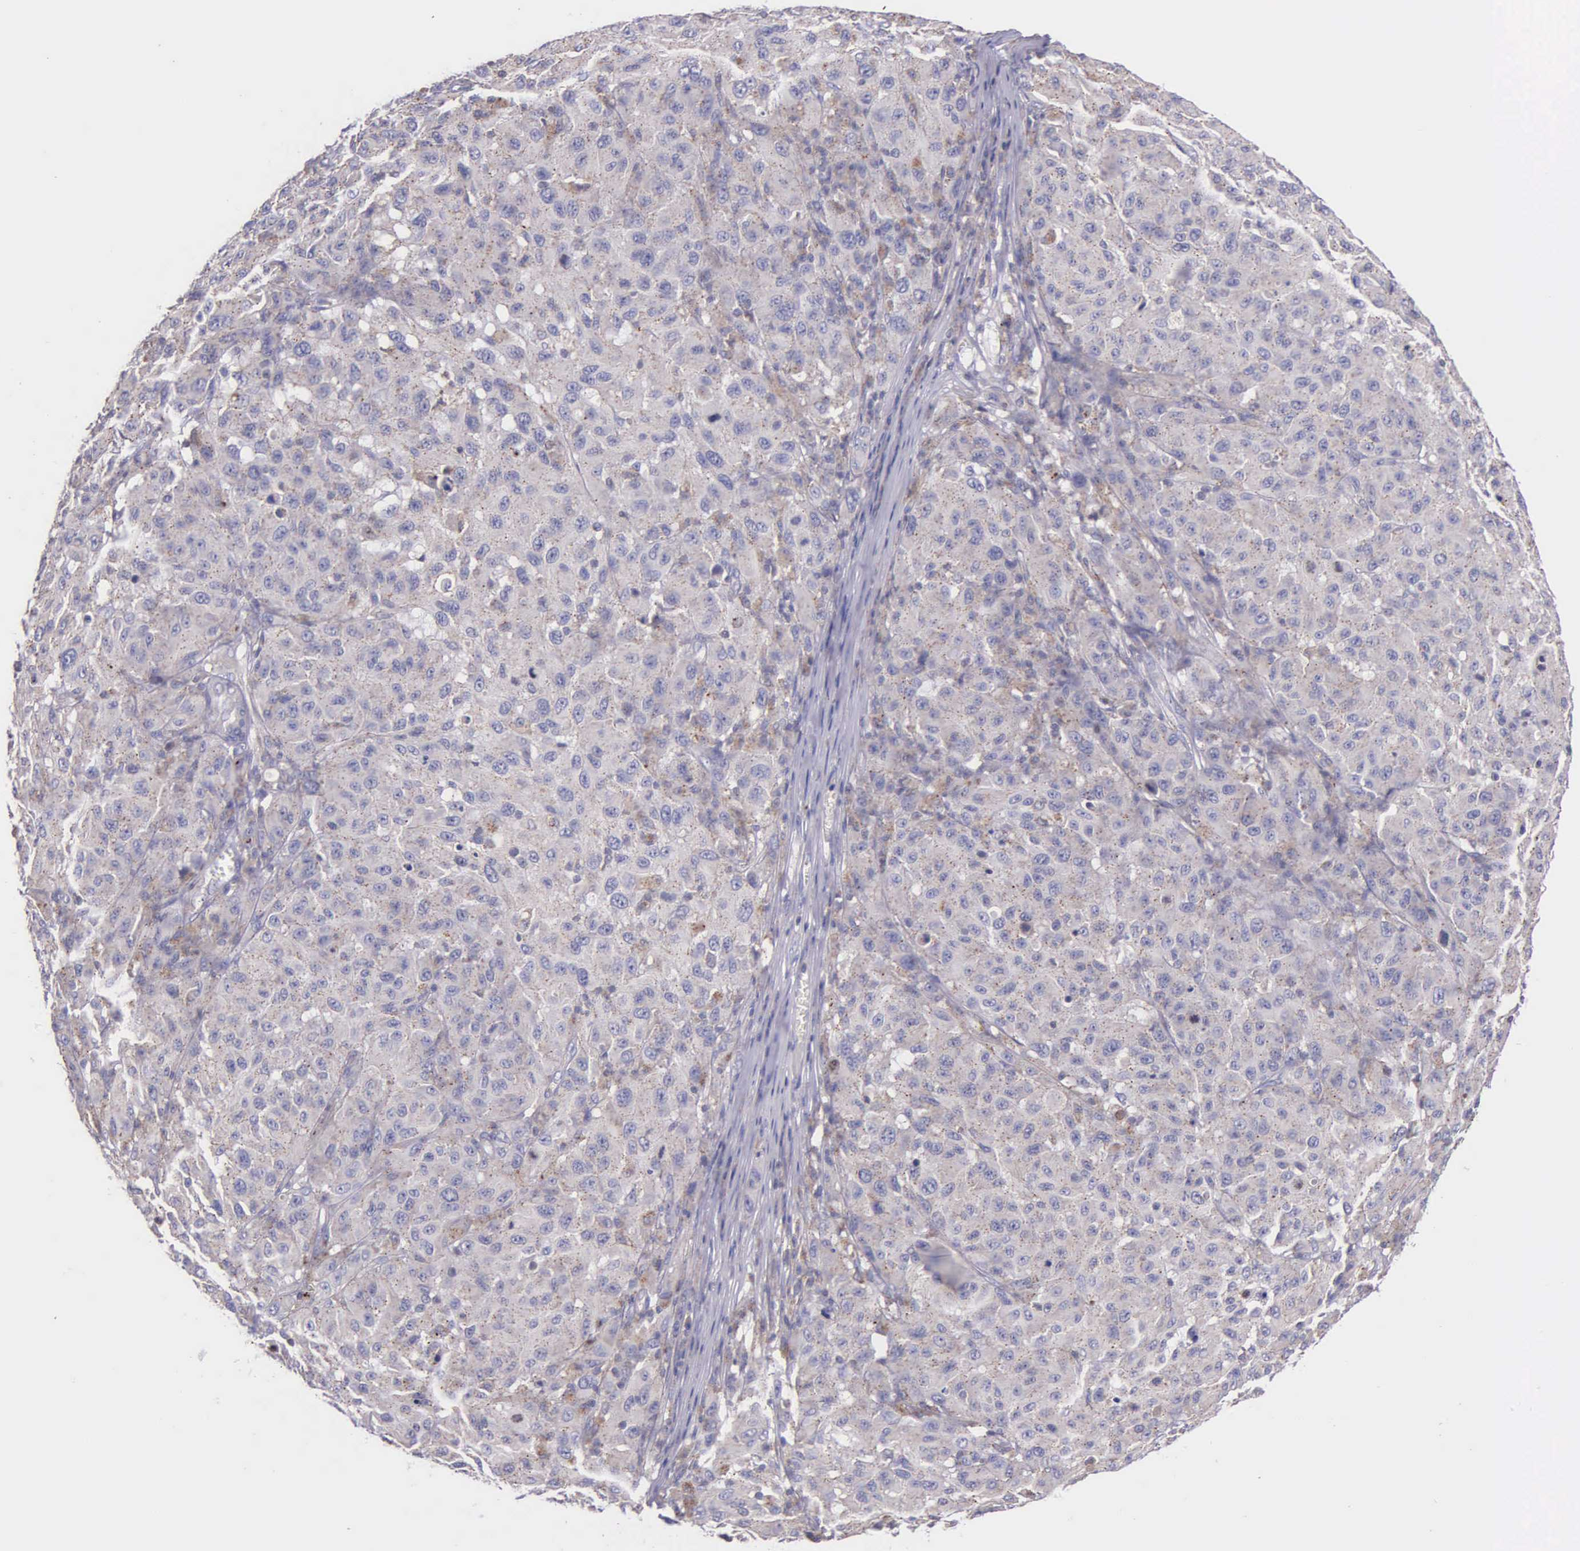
{"staining": {"intensity": "negative", "quantity": "none", "location": "none"}, "tissue": "melanoma", "cell_type": "Tumor cells", "image_type": "cancer", "snomed": [{"axis": "morphology", "description": "Malignant melanoma, NOS"}, {"axis": "topography", "description": "Skin"}], "caption": "Immunohistochemistry histopathology image of human melanoma stained for a protein (brown), which exhibits no expression in tumor cells.", "gene": "MIA2", "patient": {"sex": "female", "age": 77}}